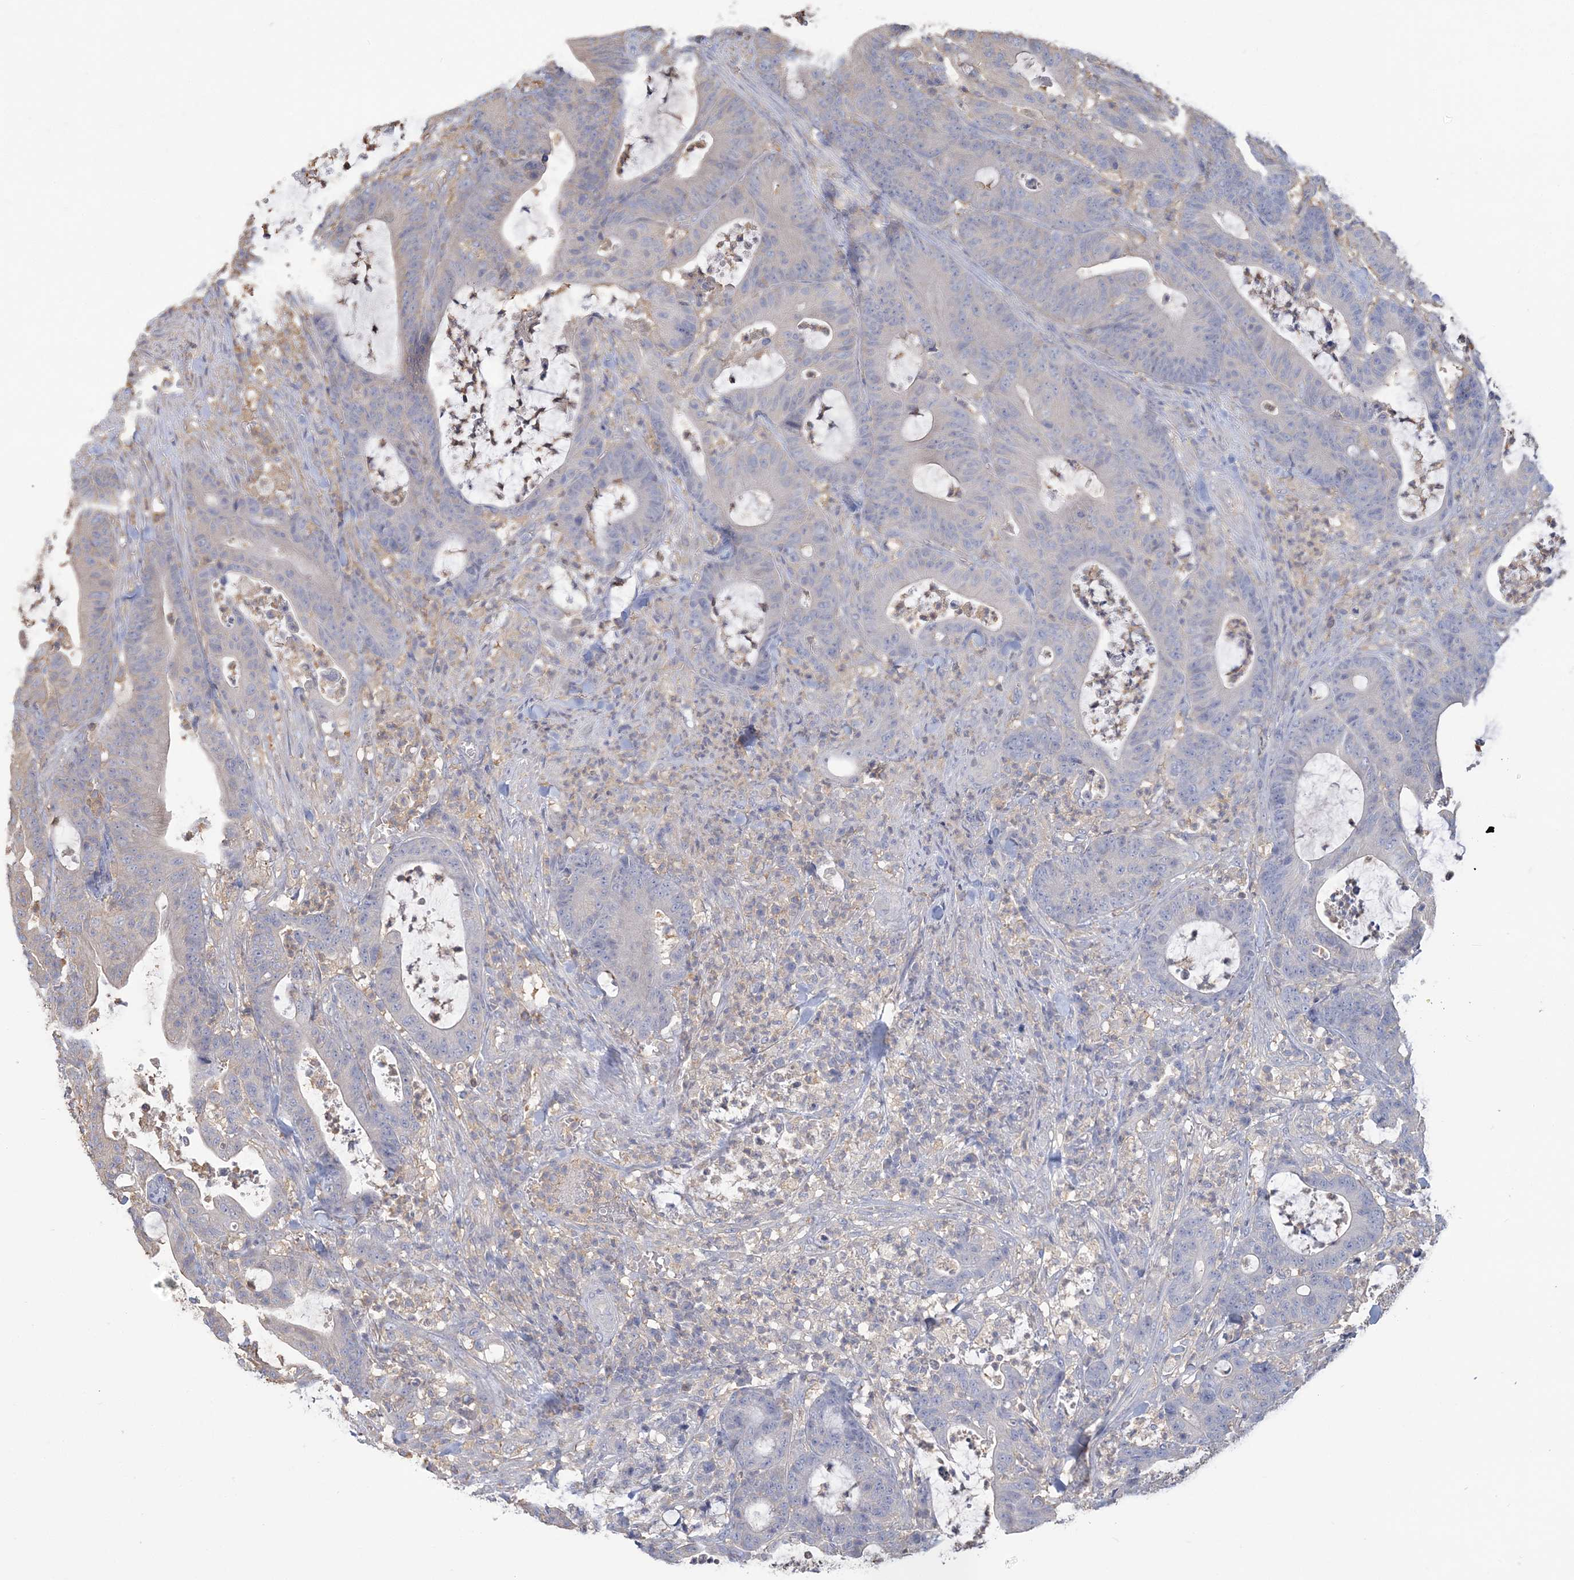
{"staining": {"intensity": "negative", "quantity": "none", "location": "none"}, "tissue": "colorectal cancer", "cell_type": "Tumor cells", "image_type": "cancer", "snomed": [{"axis": "morphology", "description": "Adenocarcinoma, NOS"}, {"axis": "topography", "description": "Colon"}], "caption": "The immunohistochemistry micrograph has no significant expression in tumor cells of colorectal adenocarcinoma tissue. (DAB (3,3'-diaminobenzidine) immunohistochemistry (IHC) visualized using brightfield microscopy, high magnification).", "gene": "ANKS1A", "patient": {"sex": "female", "age": 84}}